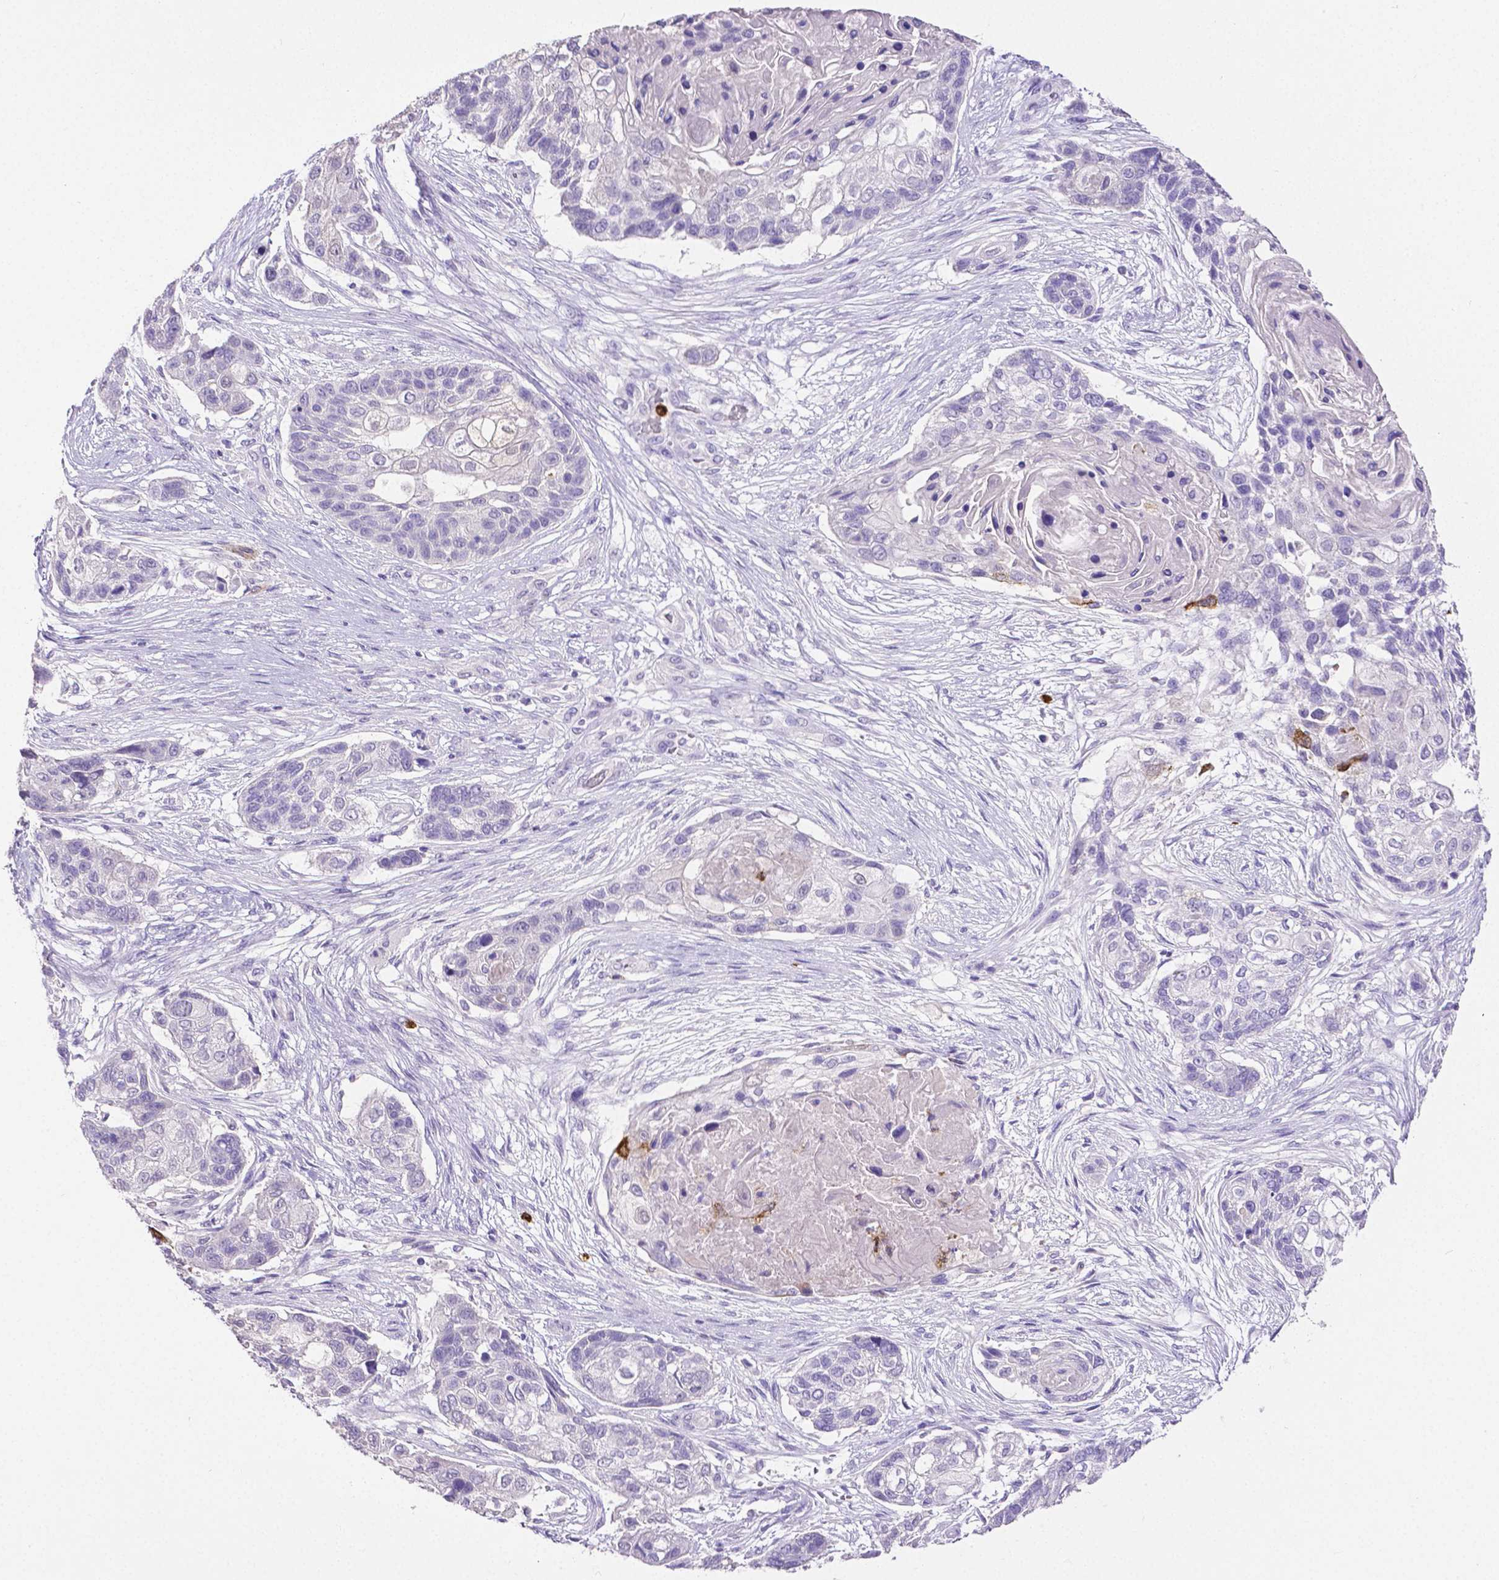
{"staining": {"intensity": "negative", "quantity": "none", "location": "none"}, "tissue": "lung cancer", "cell_type": "Tumor cells", "image_type": "cancer", "snomed": [{"axis": "morphology", "description": "Squamous cell carcinoma, NOS"}, {"axis": "topography", "description": "Lung"}], "caption": "Immunohistochemical staining of lung cancer (squamous cell carcinoma) exhibits no significant positivity in tumor cells.", "gene": "MMP9", "patient": {"sex": "male", "age": 69}}